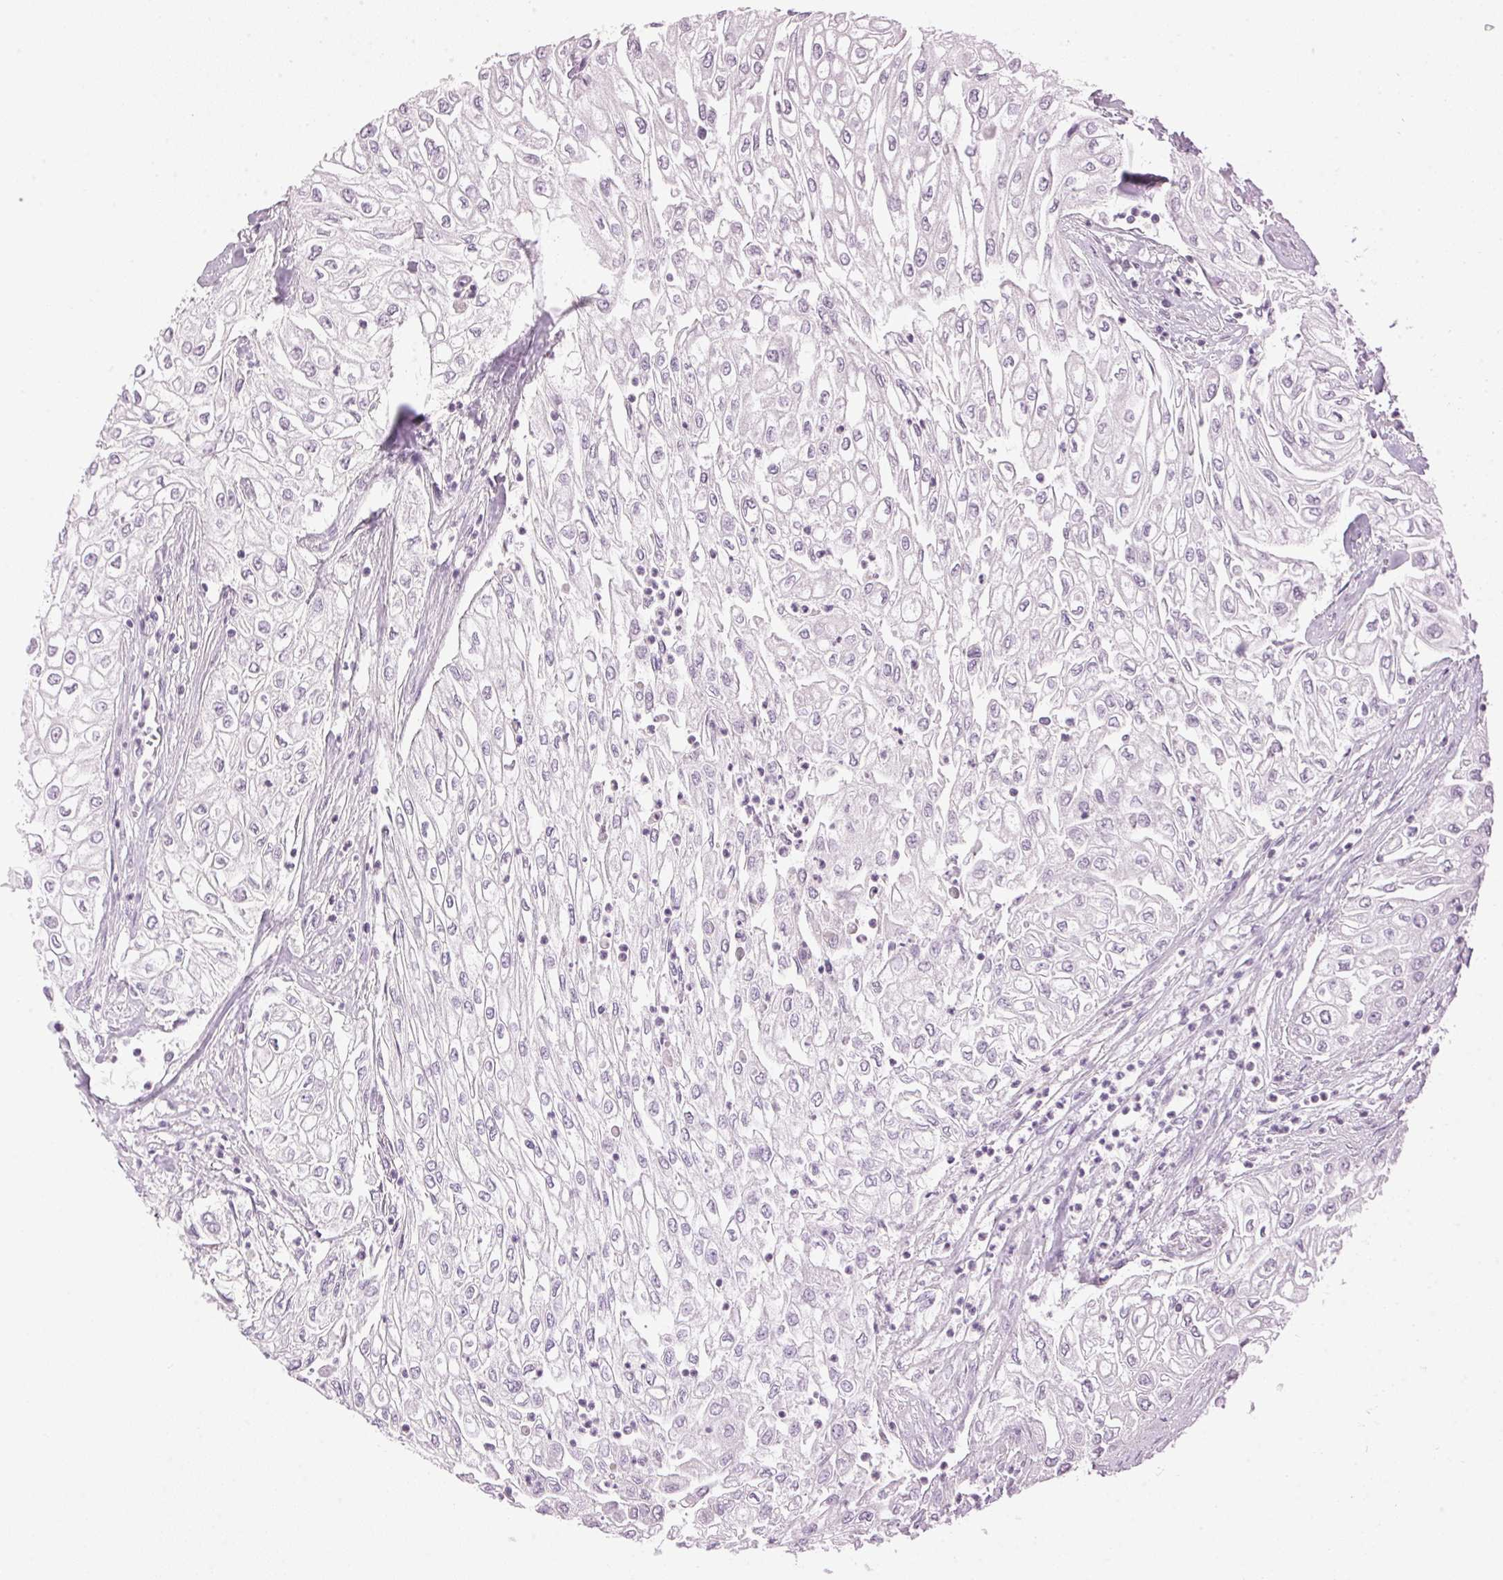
{"staining": {"intensity": "negative", "quantity": "none", "location": "none"}, "tissue": "urothelial cancer", "cell_type": "Tumor cells", "image_type": "cancer", "snomed": [{"axis": "morphology", "description": "Urothelial carcinoma, High grade"}, {"axis": "topography", "description": "Urinary bladder"}], "caption": "The IHC micrograph has no significant positivity in tumor cells of urothelial cancer tissue.", "gene": "SP7", "patient": {"sex": "male", "age": 62}}